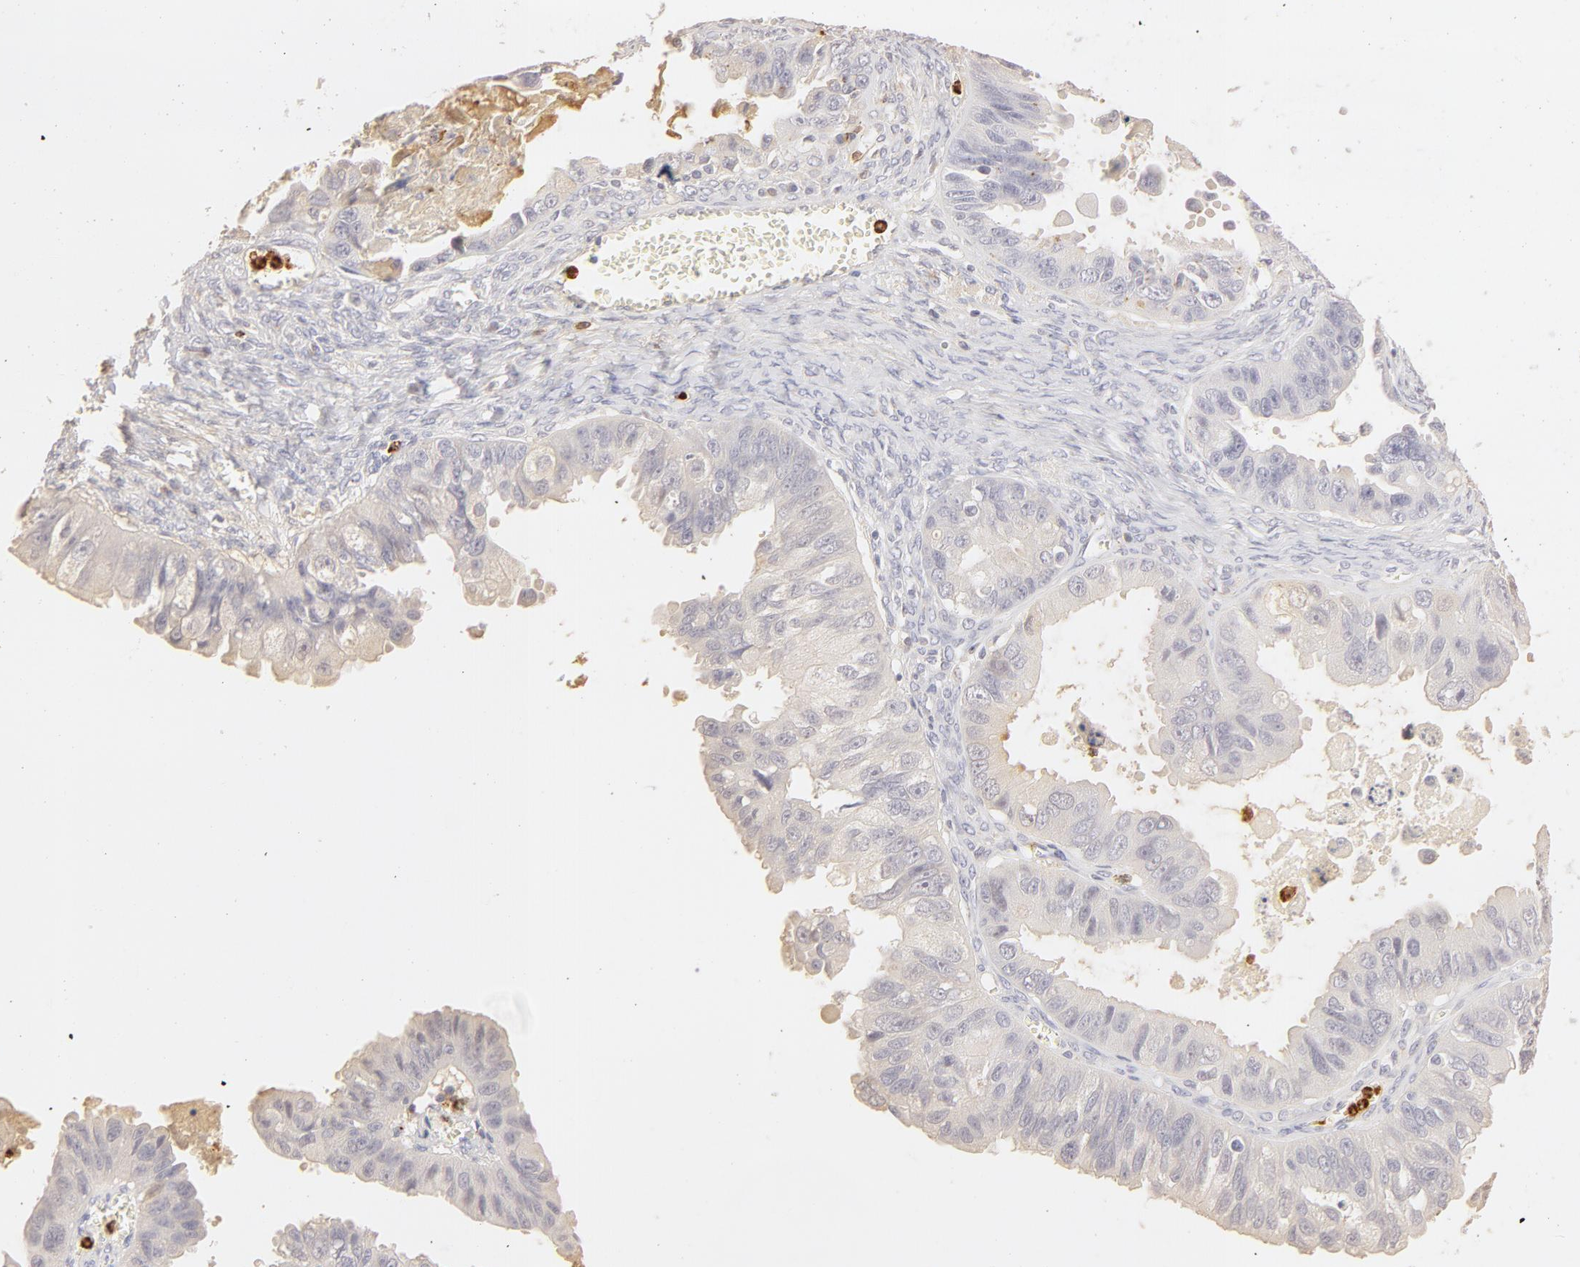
{"staining": {"intensity": "negative", "quantity": "none", "location": "none"}, "tissue": "ovarian cancer", "cell_type": "Tumor cells", "image_type": "cancer", "snomed": [{"axis": "morphology", "description": "Carcinoma, endometroid"}, {"axis": "topography", "description": "Ovary"}], "caption": "Immunohistochemistry (IHC) of human endometroid carcinoma (ovarian) displays no expression in tumor cells. The staining was performed using DAB (3,3'-diaminobenzidine) to visualize the protein expression in brown, while the nuclei were stained in blue with hematoxylin (Magnification: 20x).", "gene": "C1R", "patient": {"sex": "female", "age": 85}}